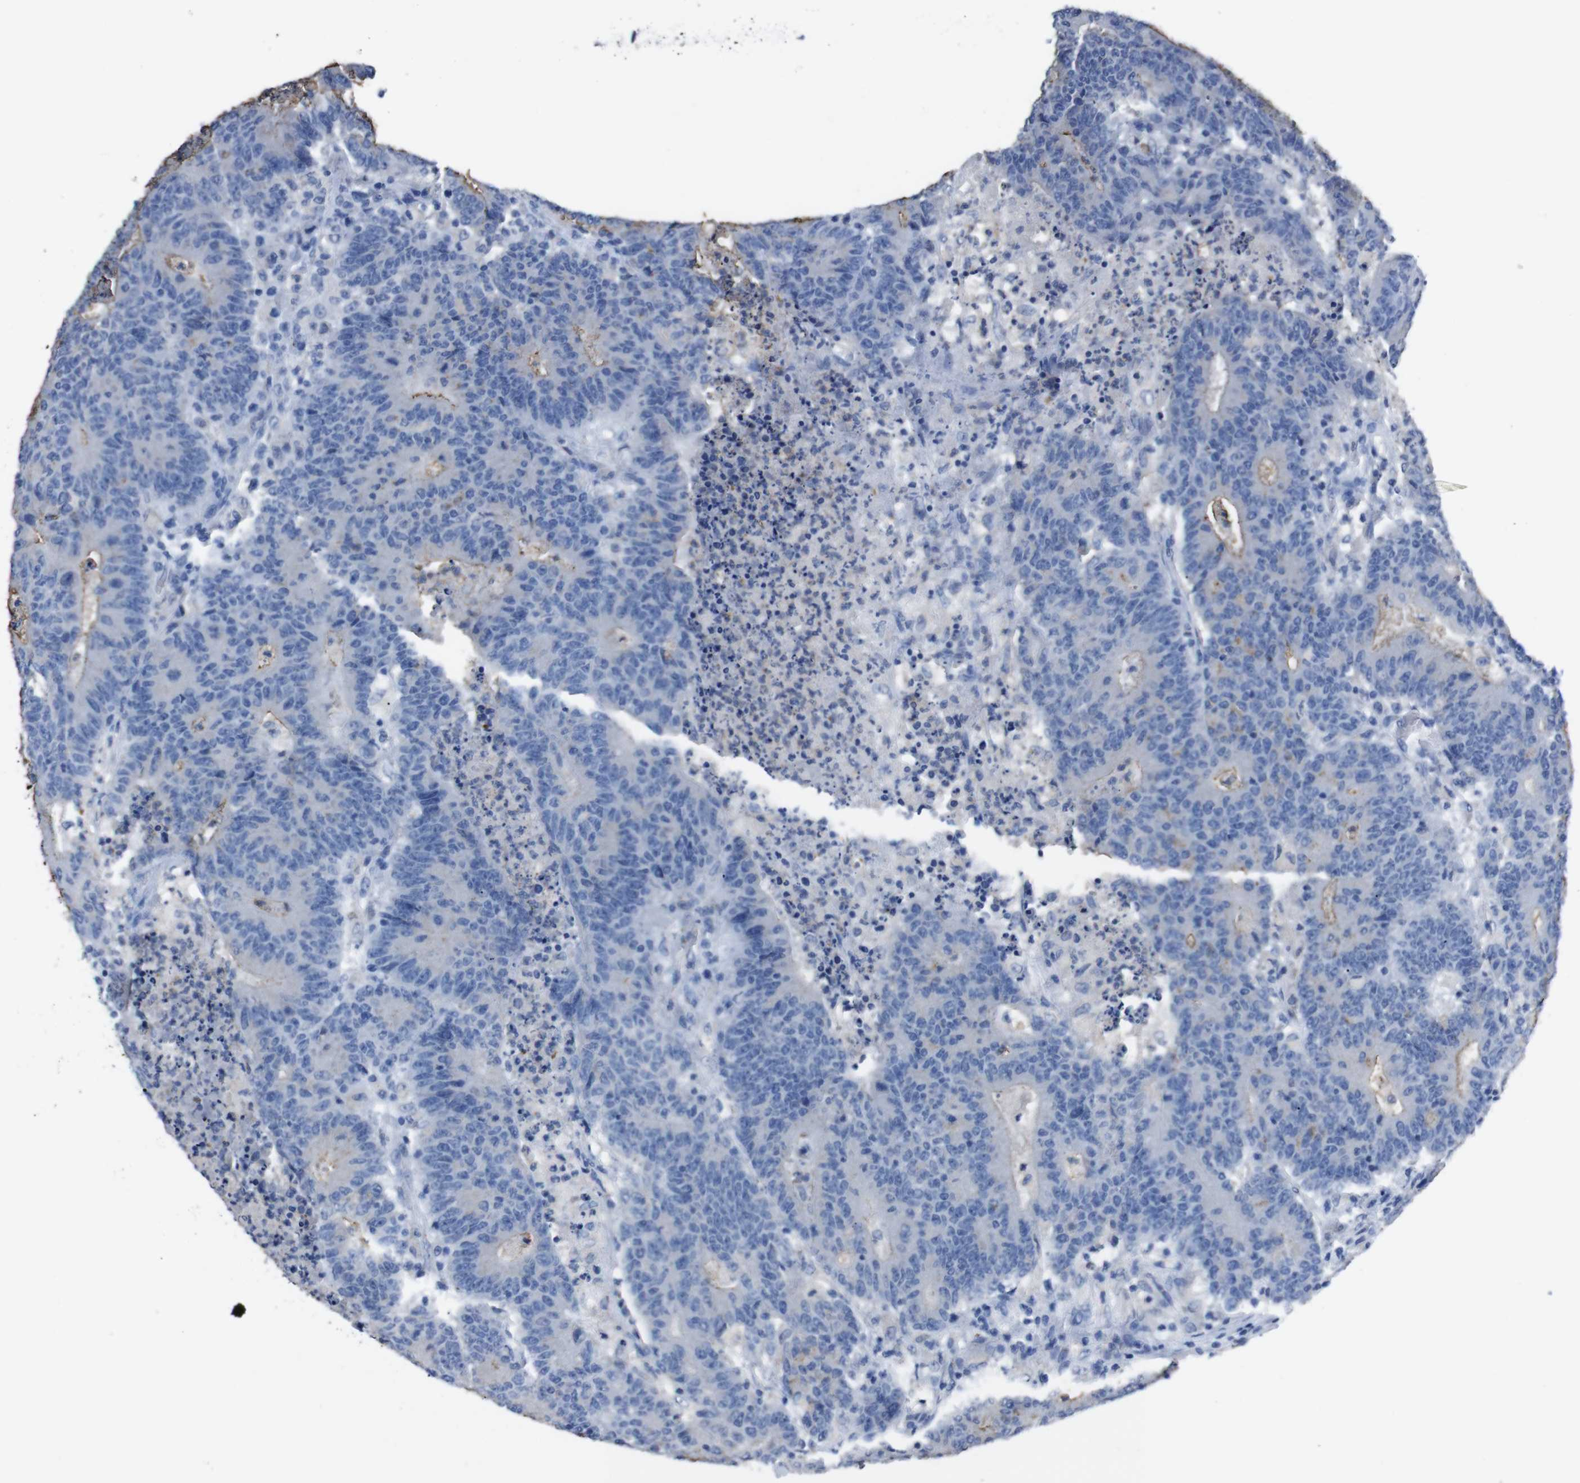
{"staining": {"intensity": "negative", "quantity": "none", "location": "none"}, "tissue": "colorectal cancer", "cell_type": "Tumor cells", "image_type": "cancer", "snomed": [{"axis": "morphology", "description": "Normal tissue, NOS"}, {"axis": "morphology", "description": "Adenocarcinoma, NOS"}, {"axis": "topography", "description": "Colon"}], "caption": "Photomicrograph shows no significant protein expression in tumor cells of adenocarcinoma (colorectal).", "gene": "GJB2", "patient": {"sex": "female", "age": 75}}